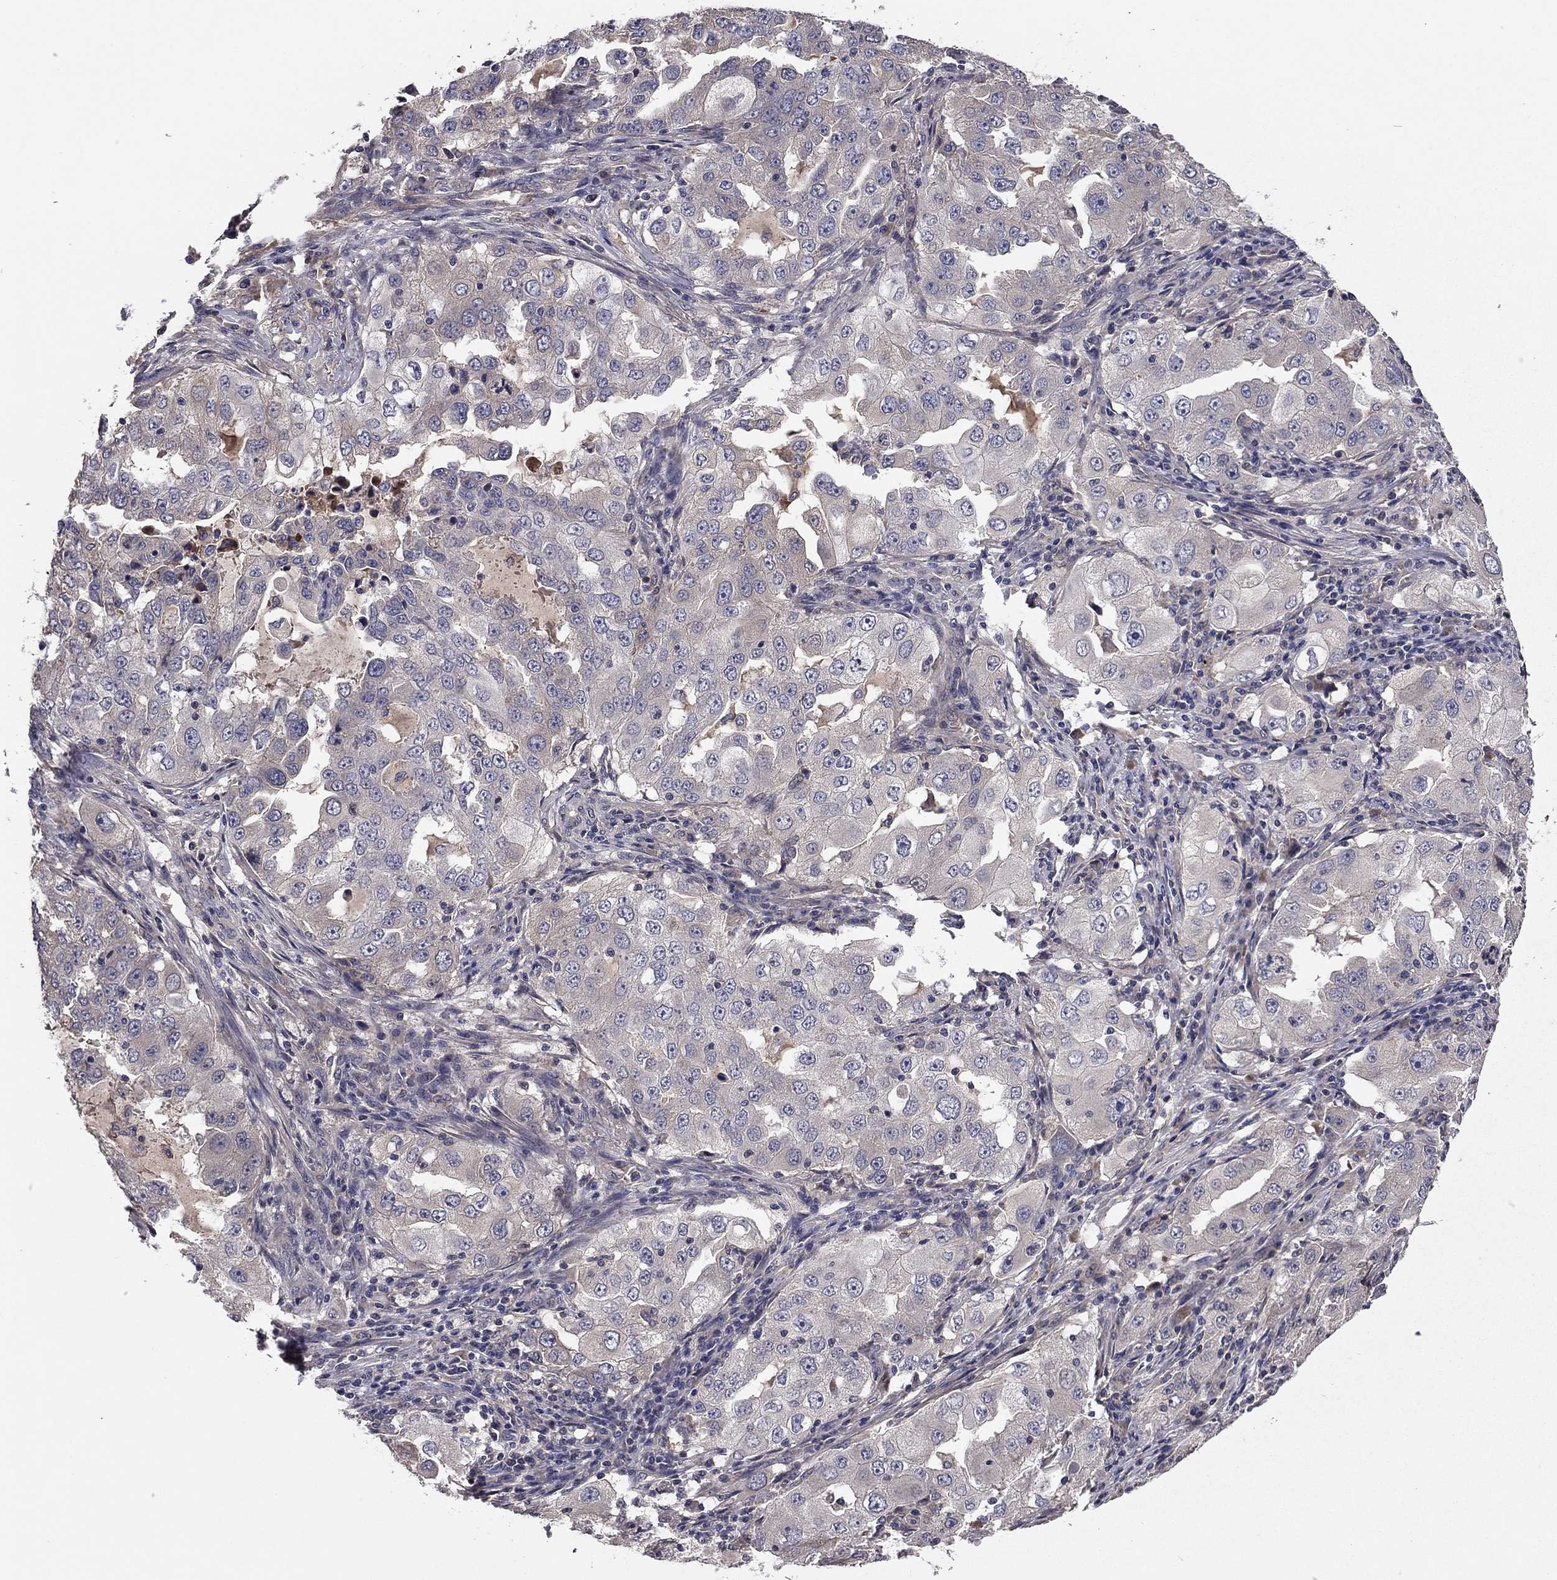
{"staining": {"intensity": "negative", "quantity": "none", "location": "none"}, "tissue": "lung cancer", "cell_type": "Tumor cells", "image_type": "cancer", "snomed": [{"axis": "morphology", "description": "Adenocarcinoma, NOS"}, {"axis": "topography", "description": "Lung"}], "caption": "High magnification brightfield microscopy of lung adenocarcinoma stained with DAB (brown) and counterstained with hematoxylin (blue): tumor cells show no significant staining.", "gene": "PROS1", "patient": {"sex": "female", "age": 61}}